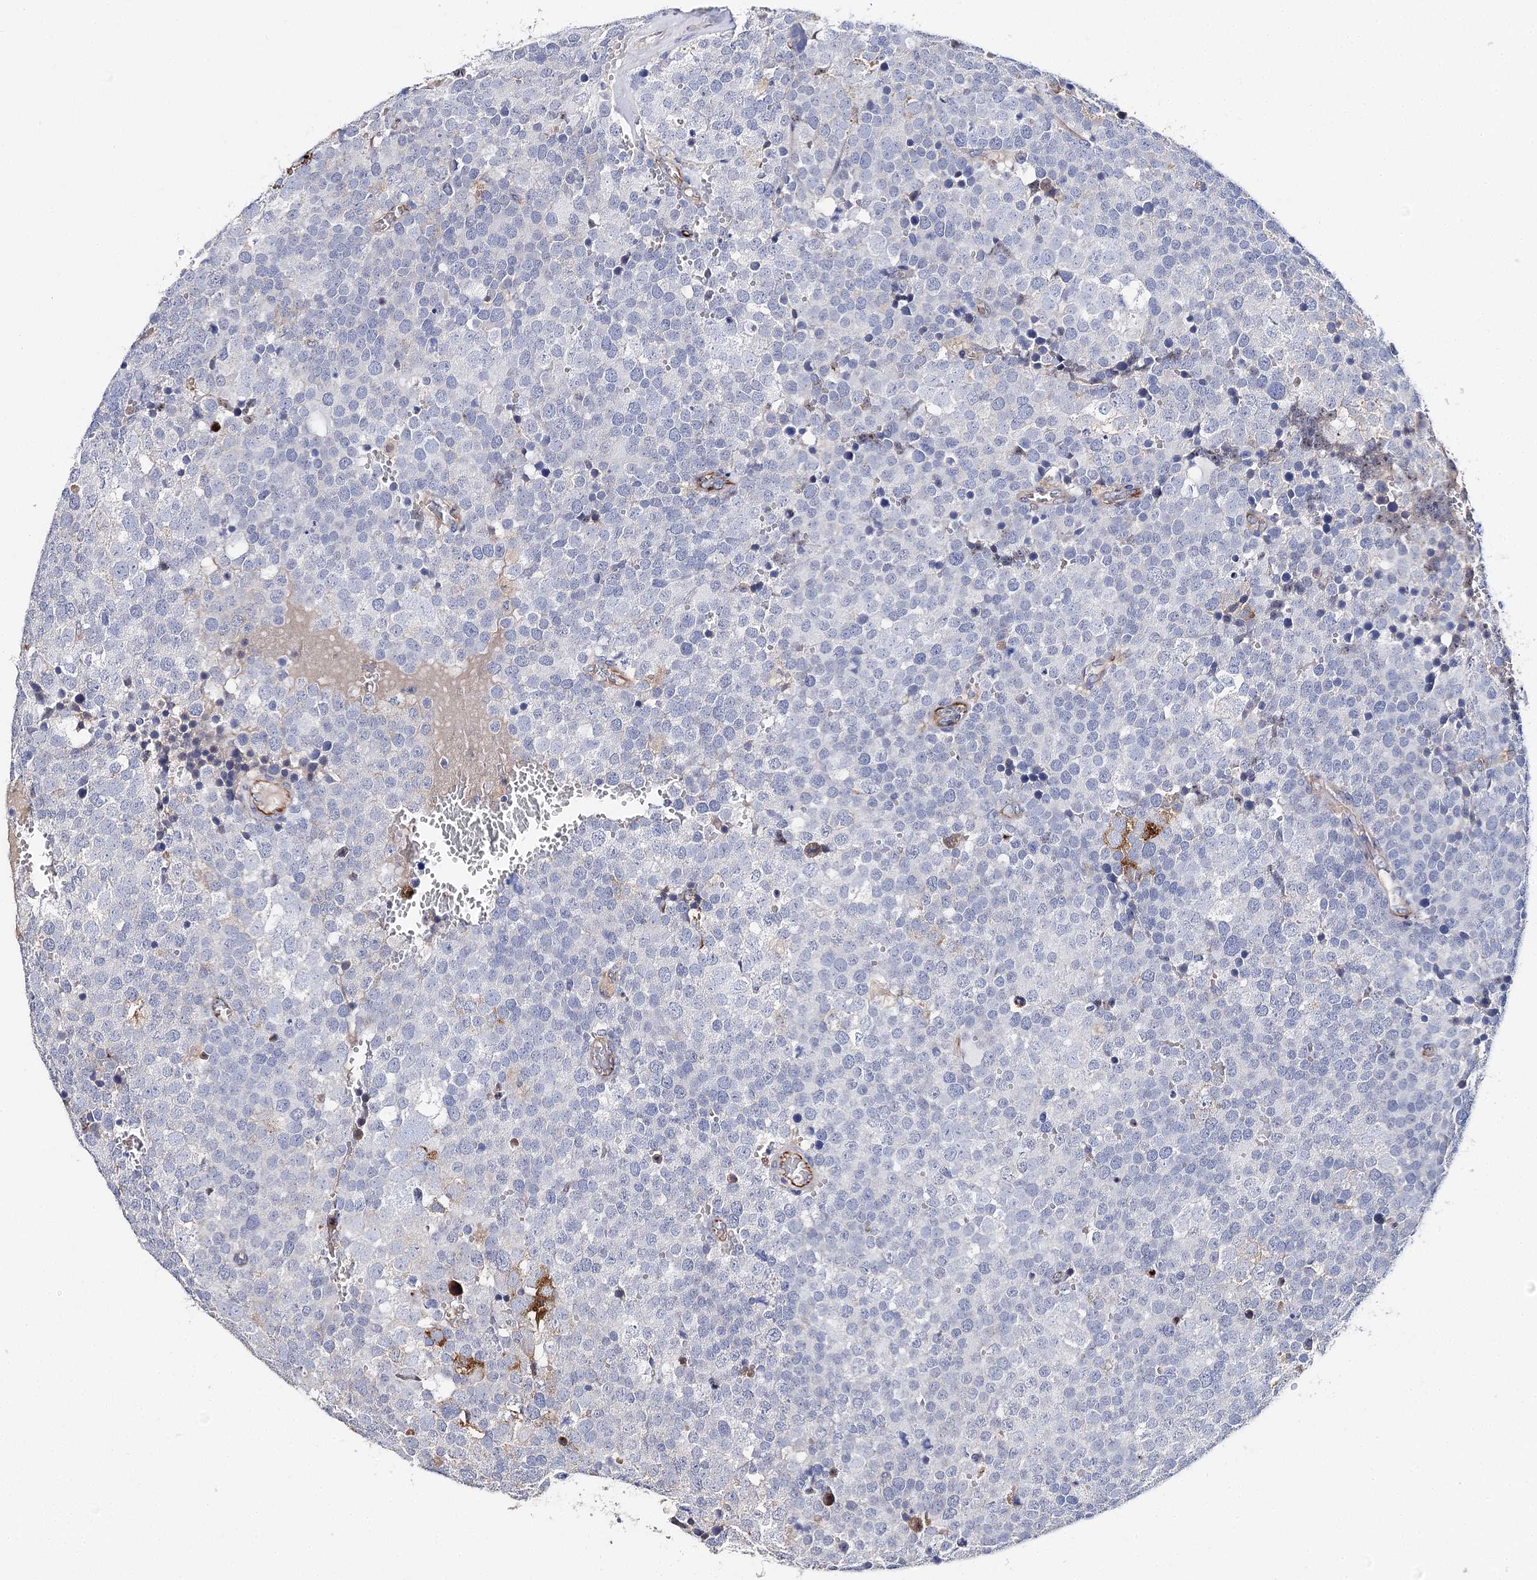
{"staining": {"intensity": "negative", "quantity": "none", "location": "none"}, "tissue": "testis cancer", "cell_type": "Tumor cells", "image_type": "cancer", "snomed": [{"axis": "morphology", "description": "Seminoma, NOS"}, {"axis": "topography", "description": "Testis"}], "caption": "Testis cancer (seminoma) was stained to show a protein in brown. There is no significant positivity in tumor cells.", "gene": "EPYC", "patient": {"sex": "male", "age": 71}}